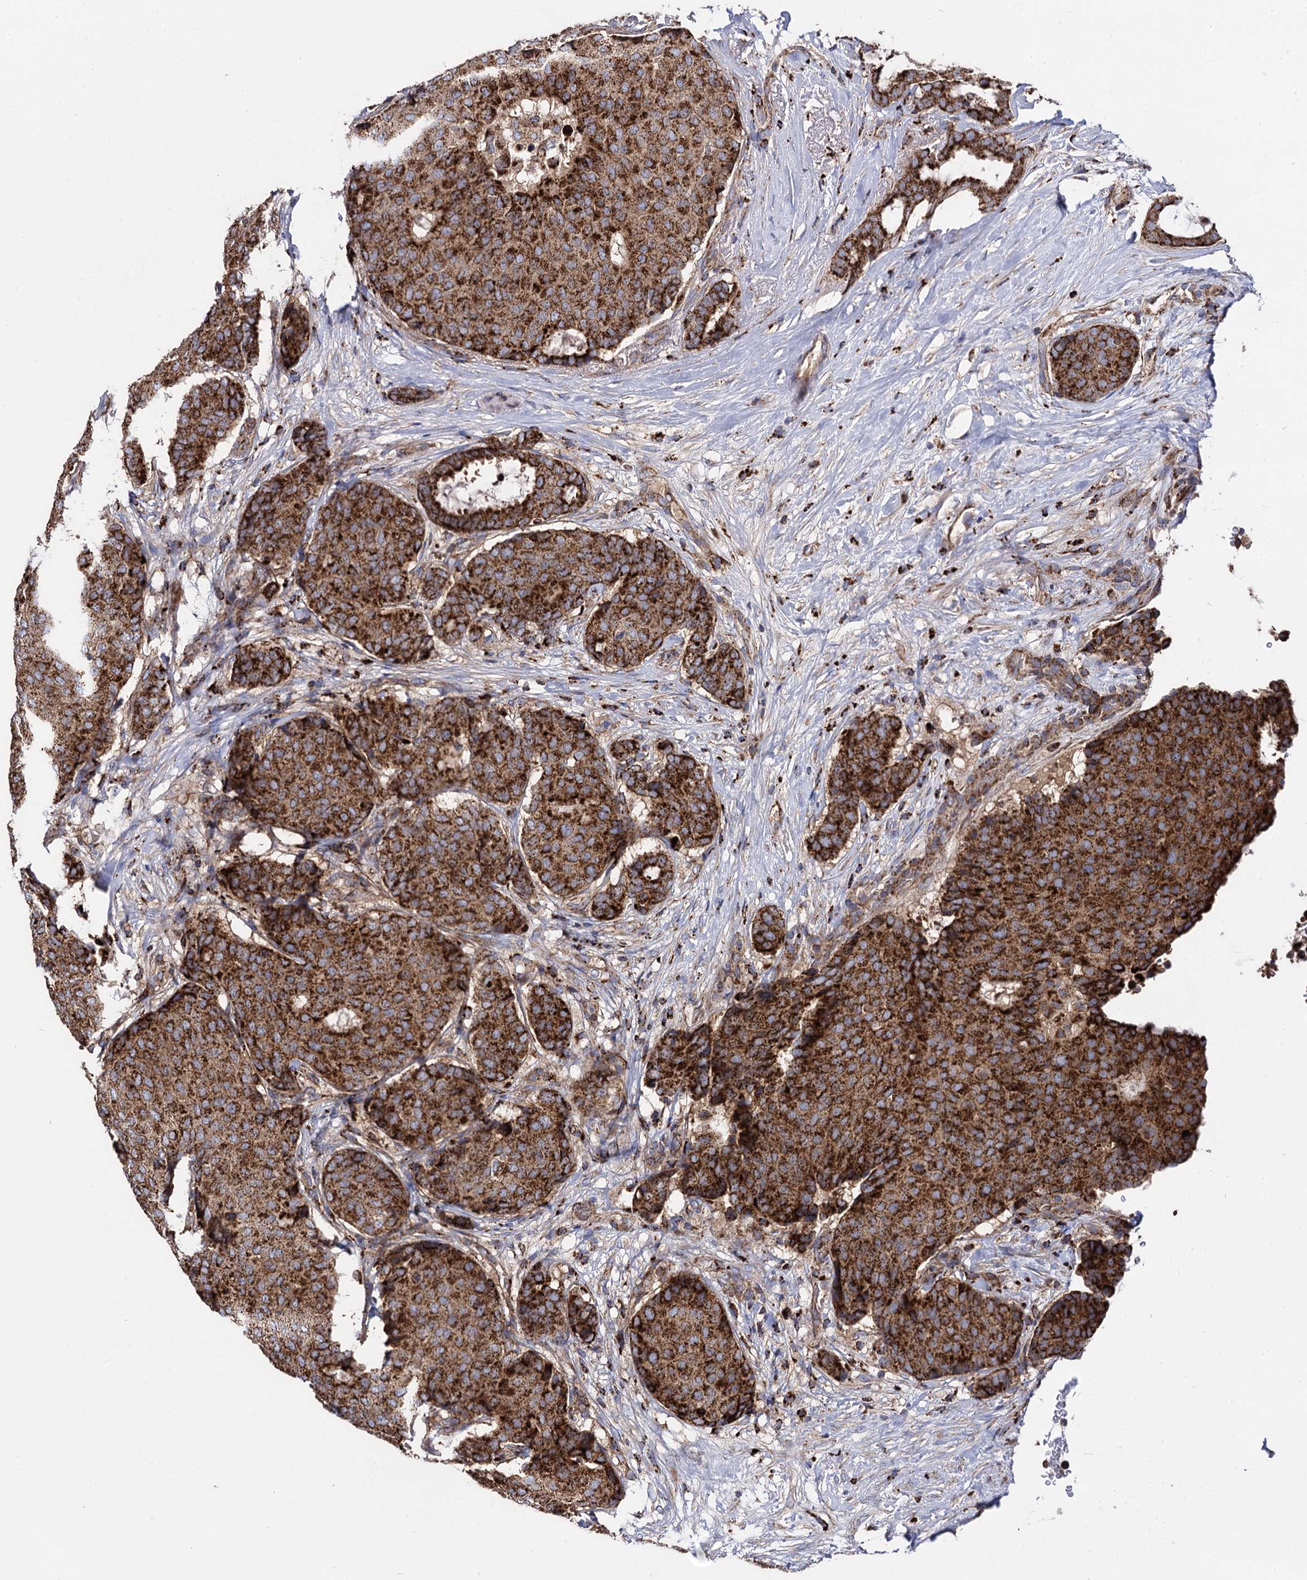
{"staining": {"intensity": "strong", "quantity": ">75%", "location": "cytoplasmic/membranous"}, "tissue": "breast cancer", "cell_type": "Tumor cells", "image_type": "cancer", "snomed": [{"axis": "morphology", "description": "Duct carcinoma"}, {"axis": "topography", "description": "Breast"}], "caption": "This image reveals immunohistochemistry staining of human intraductal carcinoma (breast), with high strong cytoplasmic/membranous staining in approximately >75% of tumor cells.", "gene": "IQCH", "patient": {"sex": "female", "age": 75}}